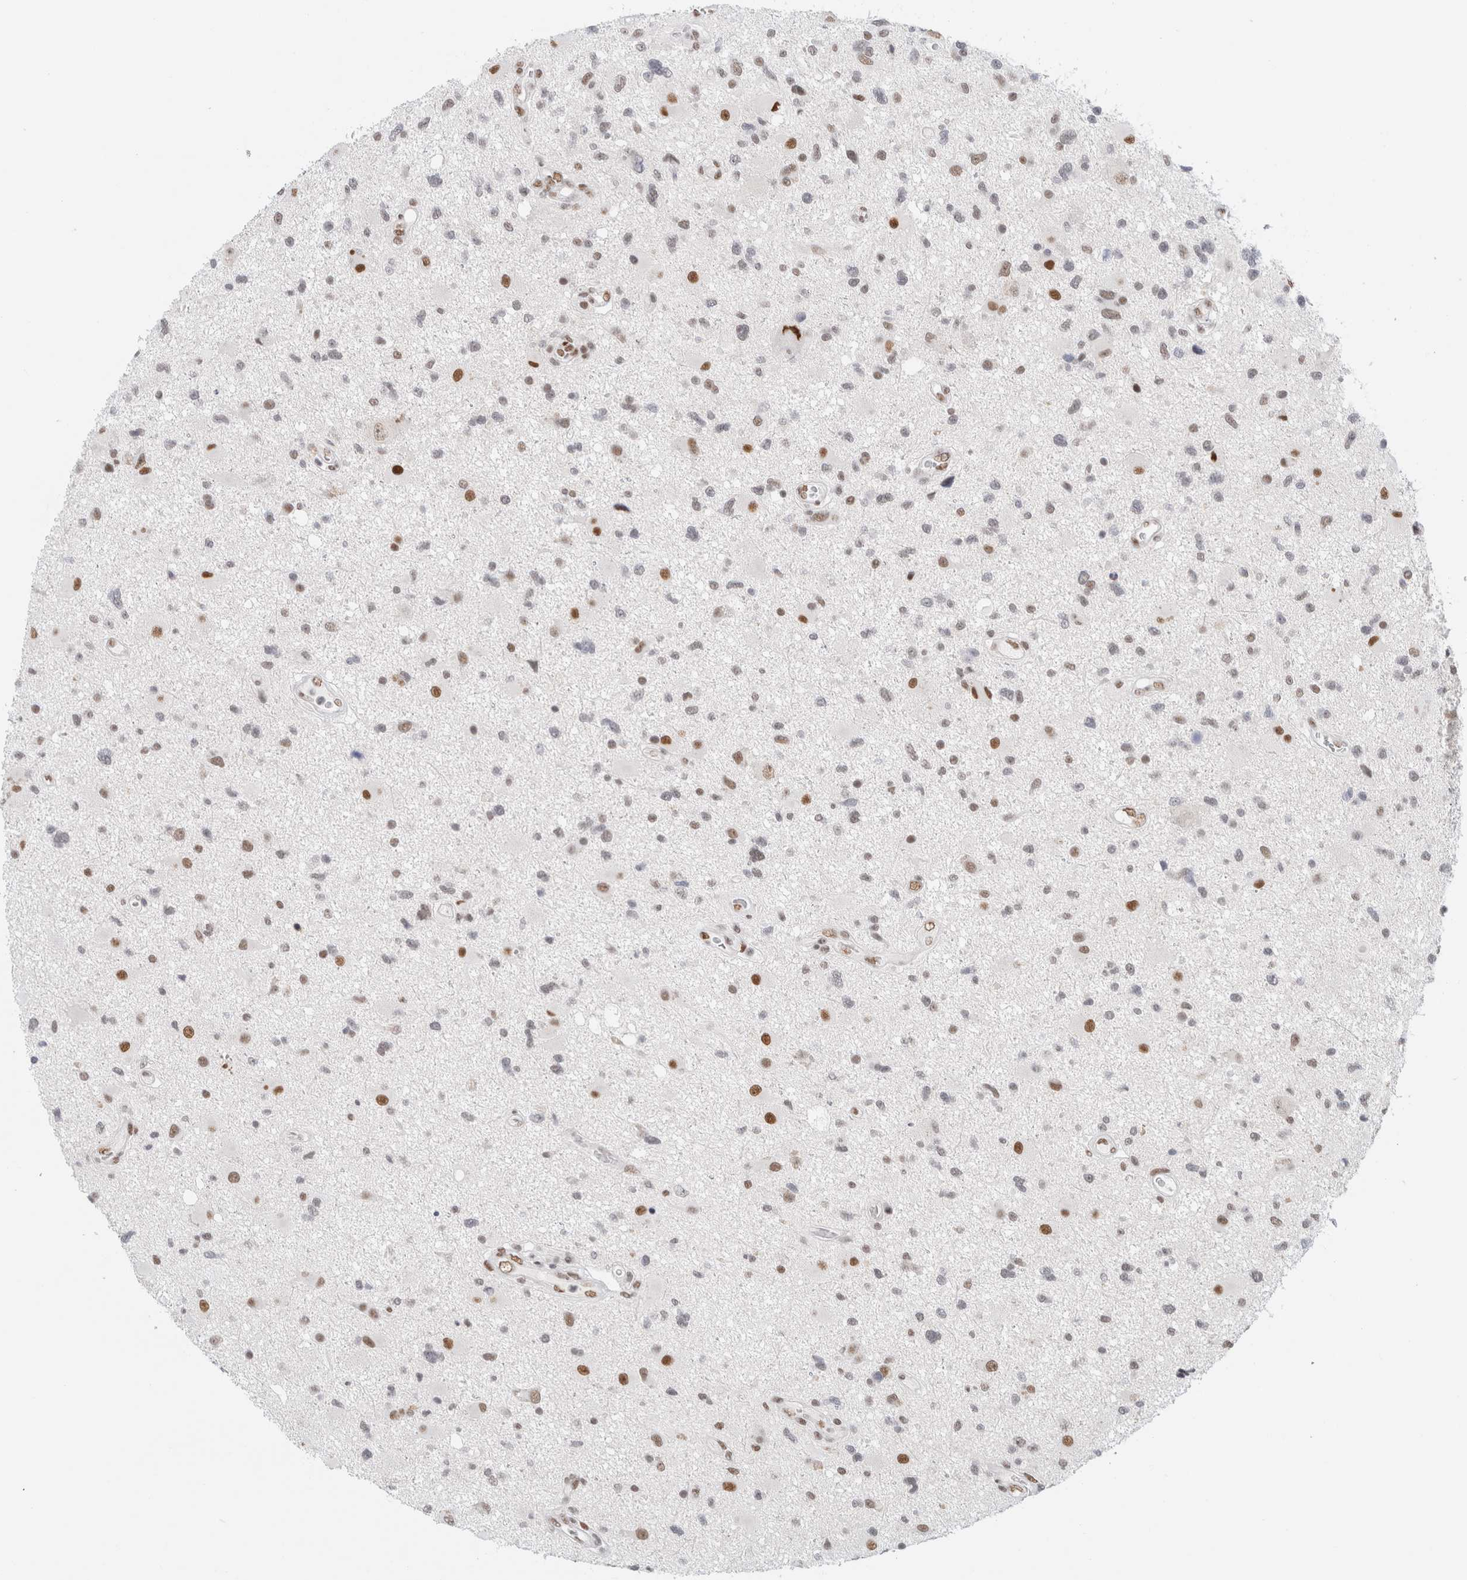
{"staining": {"intensity": "moderate", "quantity": "<25%", "location": "nuclear"}, "tissue": "glioma", "cell_type": "Tumor cells", "image_type": "cancer", "snomed": [{"axis": "morphology", "description": "Glioma, malignant, High grade"}, {"axis": "topography", "description": "Brain"}], "caption": "This is an image of immunohistochemistry staining of glioma, which shows moderate positivity in the nuclear of tumor cells.", "gene": "COPS7A", "patient": {"sex": "male", "age": 33}}